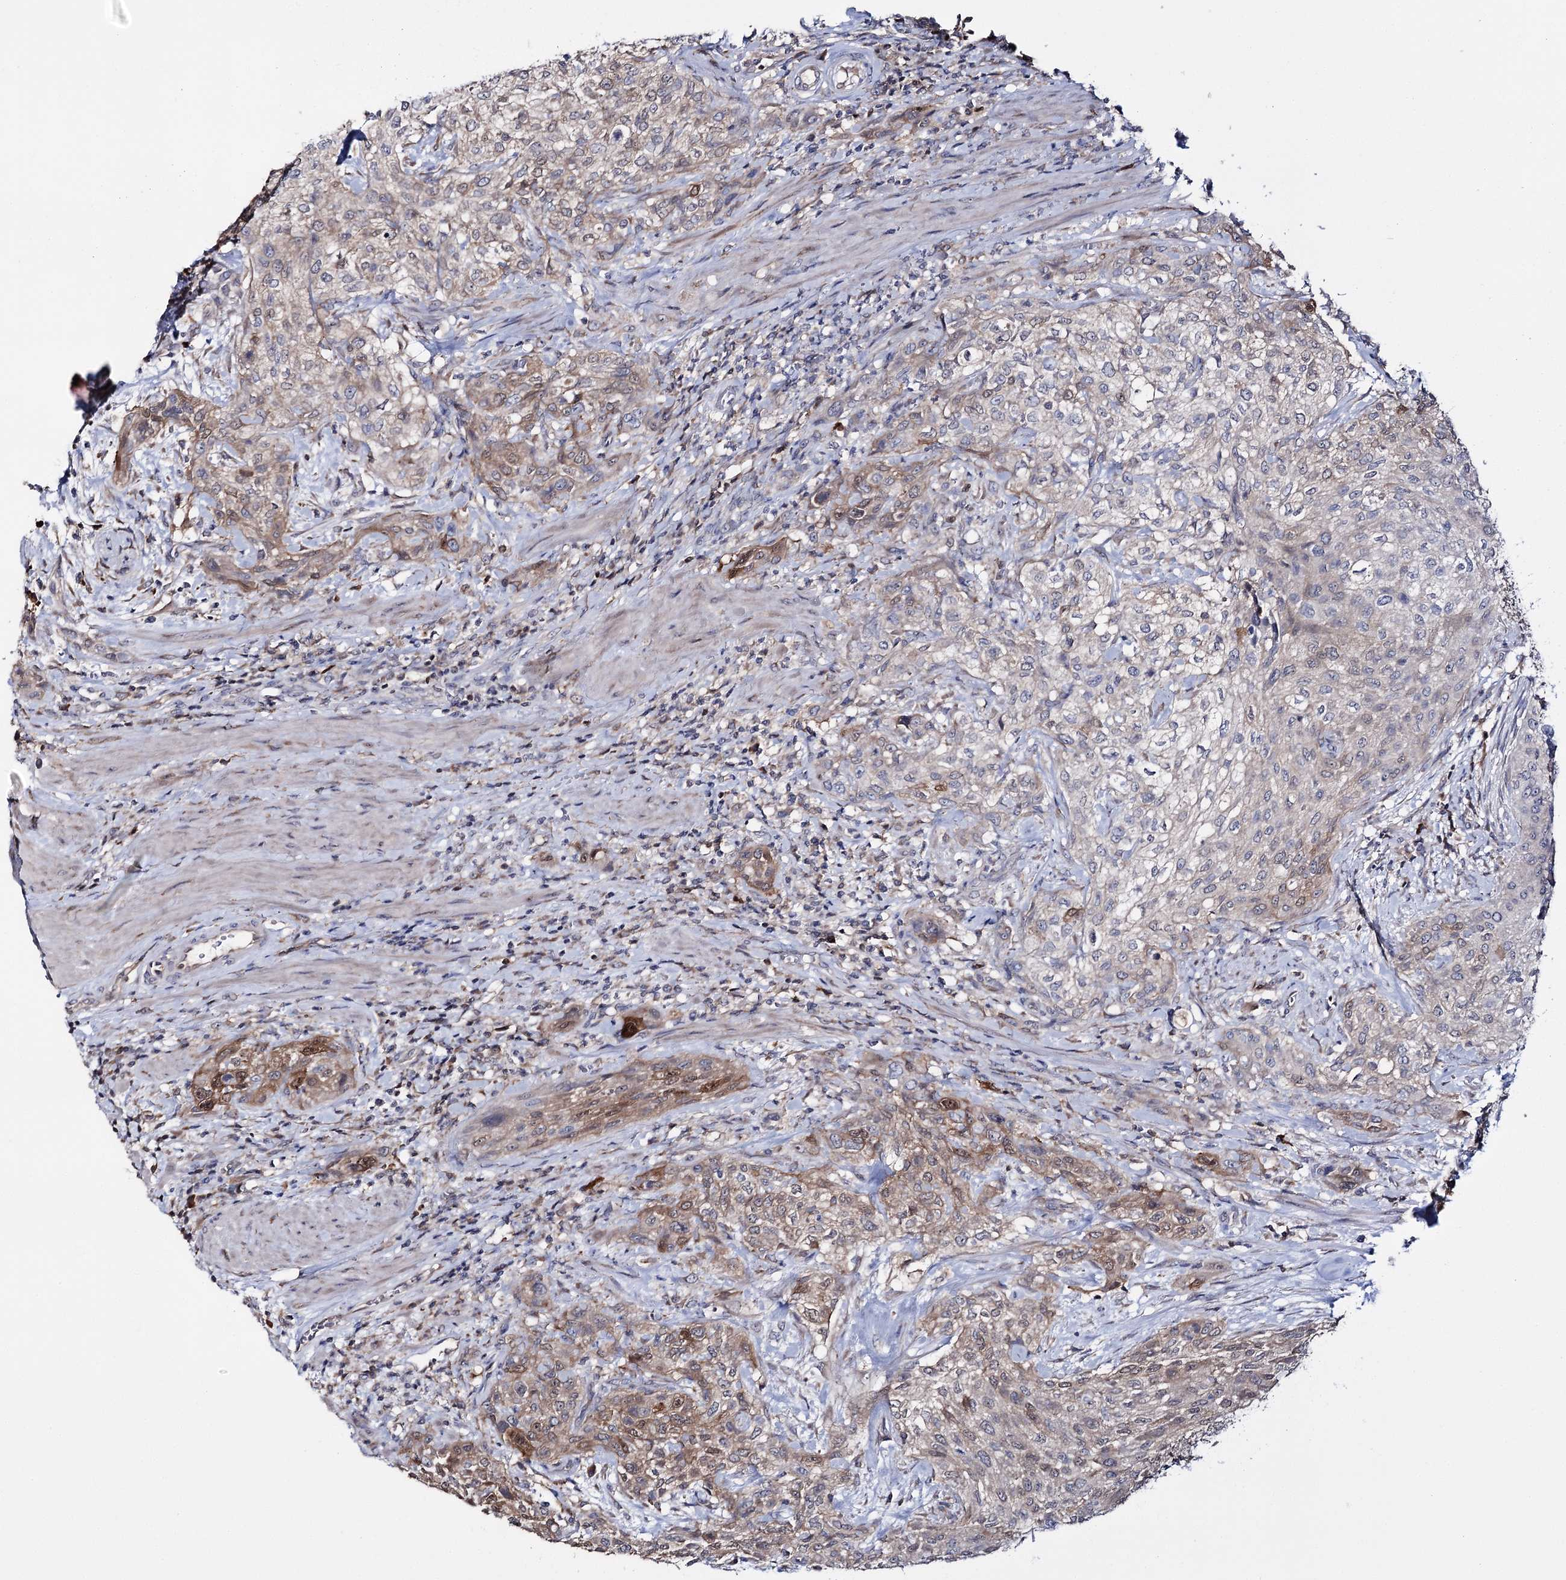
{"staining": {"intensity": "weak", "quantity": "25%-75%", "location": "cytoplasmic/membranous"}, "tissue": "urothelial cancer", "cell_type": "Tumor cells", "image_type": "cancer", "snomed": [{"axis": "morphology", "description": "Normal tissue, NOS"}, {"axis": "morphology", "description": "Urothelial carcinoma, NOS"}, {"axis": "topography", "description": "Urinary bladder"}, {"axis": "topography", "description": "Peripheral nerve tissue"}], "caption": "Protein staining by IHC shows weak cytoplasmic/membranous staining in about 25%-75% of tumor cells in urothelial cancer.", "gene": "PTER", "patient": {"sex": "male", "age": 35}}